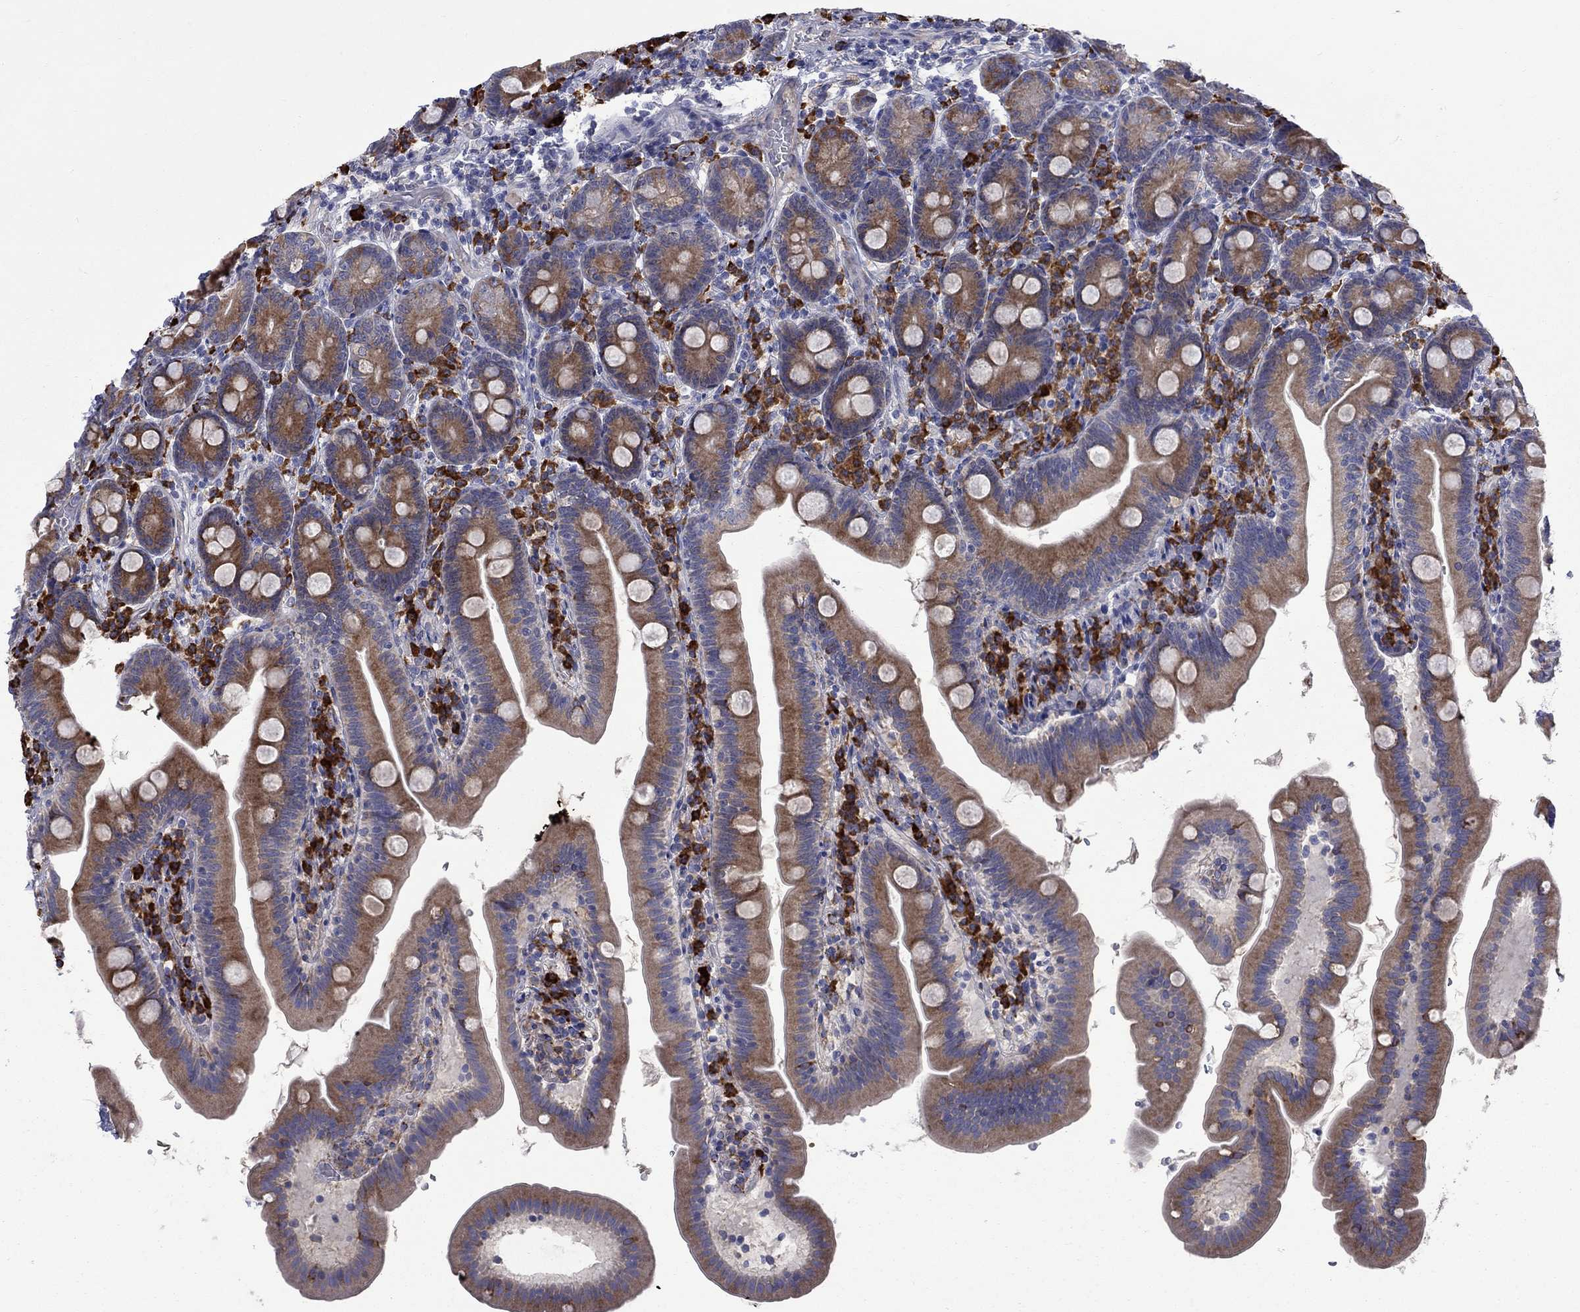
{"staining": {"intensity": "strong", "quantity": "25%-75%", "location": "cytoplasmic/membranous"}, "tissue": "duodenum", "cell_type": "Glandular cells", "image_type": "normal", "snomed": [{"axis": "morphology", "description": "Normal tissue, NOS"}, {"axis": "topography", "description": "Duodenum"}], "caption": "Duodenum stained with DAB (3,3'-diaminobenzidine) immunohistochemistry reveals high levels of strong cytoplasmic/membranous expression in approximately 25%-75% of glandular cells.", "gene": "ASNS", "patient": {"sex": "female", "age": 67}}